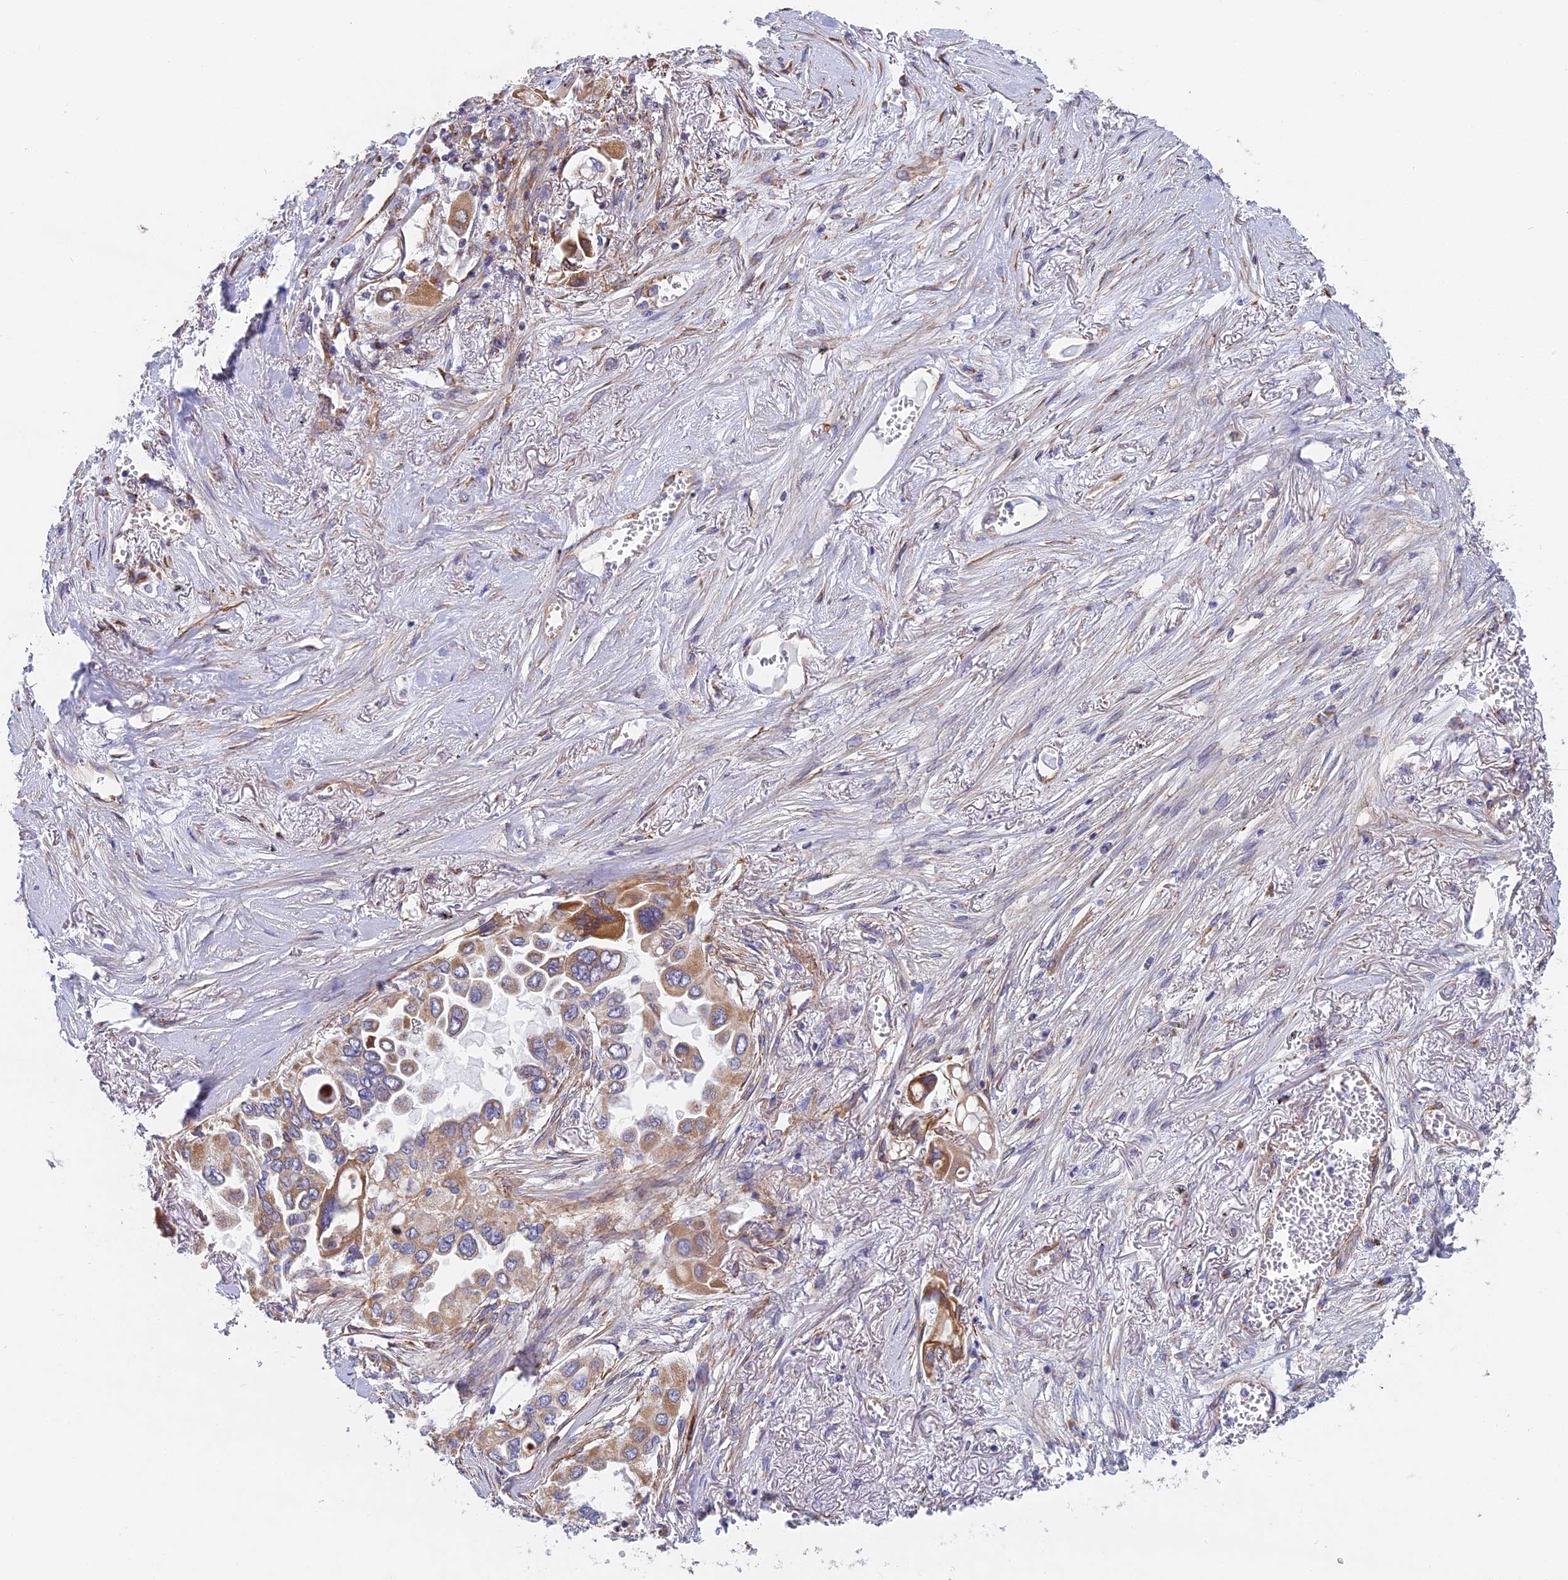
{"staining": {"intensity": "moderate", "quantity": "25%-75%", "location": "cytoplasmic/membranous"}, "tissue": "lung cancer", "cell_type": "Tumor cells", "image_type": "cancer", "snomed": [{"axis": "morphology", "description": "Adenocarcinoma, NOS"}, {"axis": "topography", "description": "Lung"}], "caption": "Lung adenocarcinoma tissue exhibits moderate cytoplasmic/membranous positivity in about 25%-75% of tumor cells, visualized by immunohistochemistry. The protein of interest is shown in brown color, while the nuclei are stained blue.", "gene": "DDA1", "patient": {"sex": "female", "age": 76}}